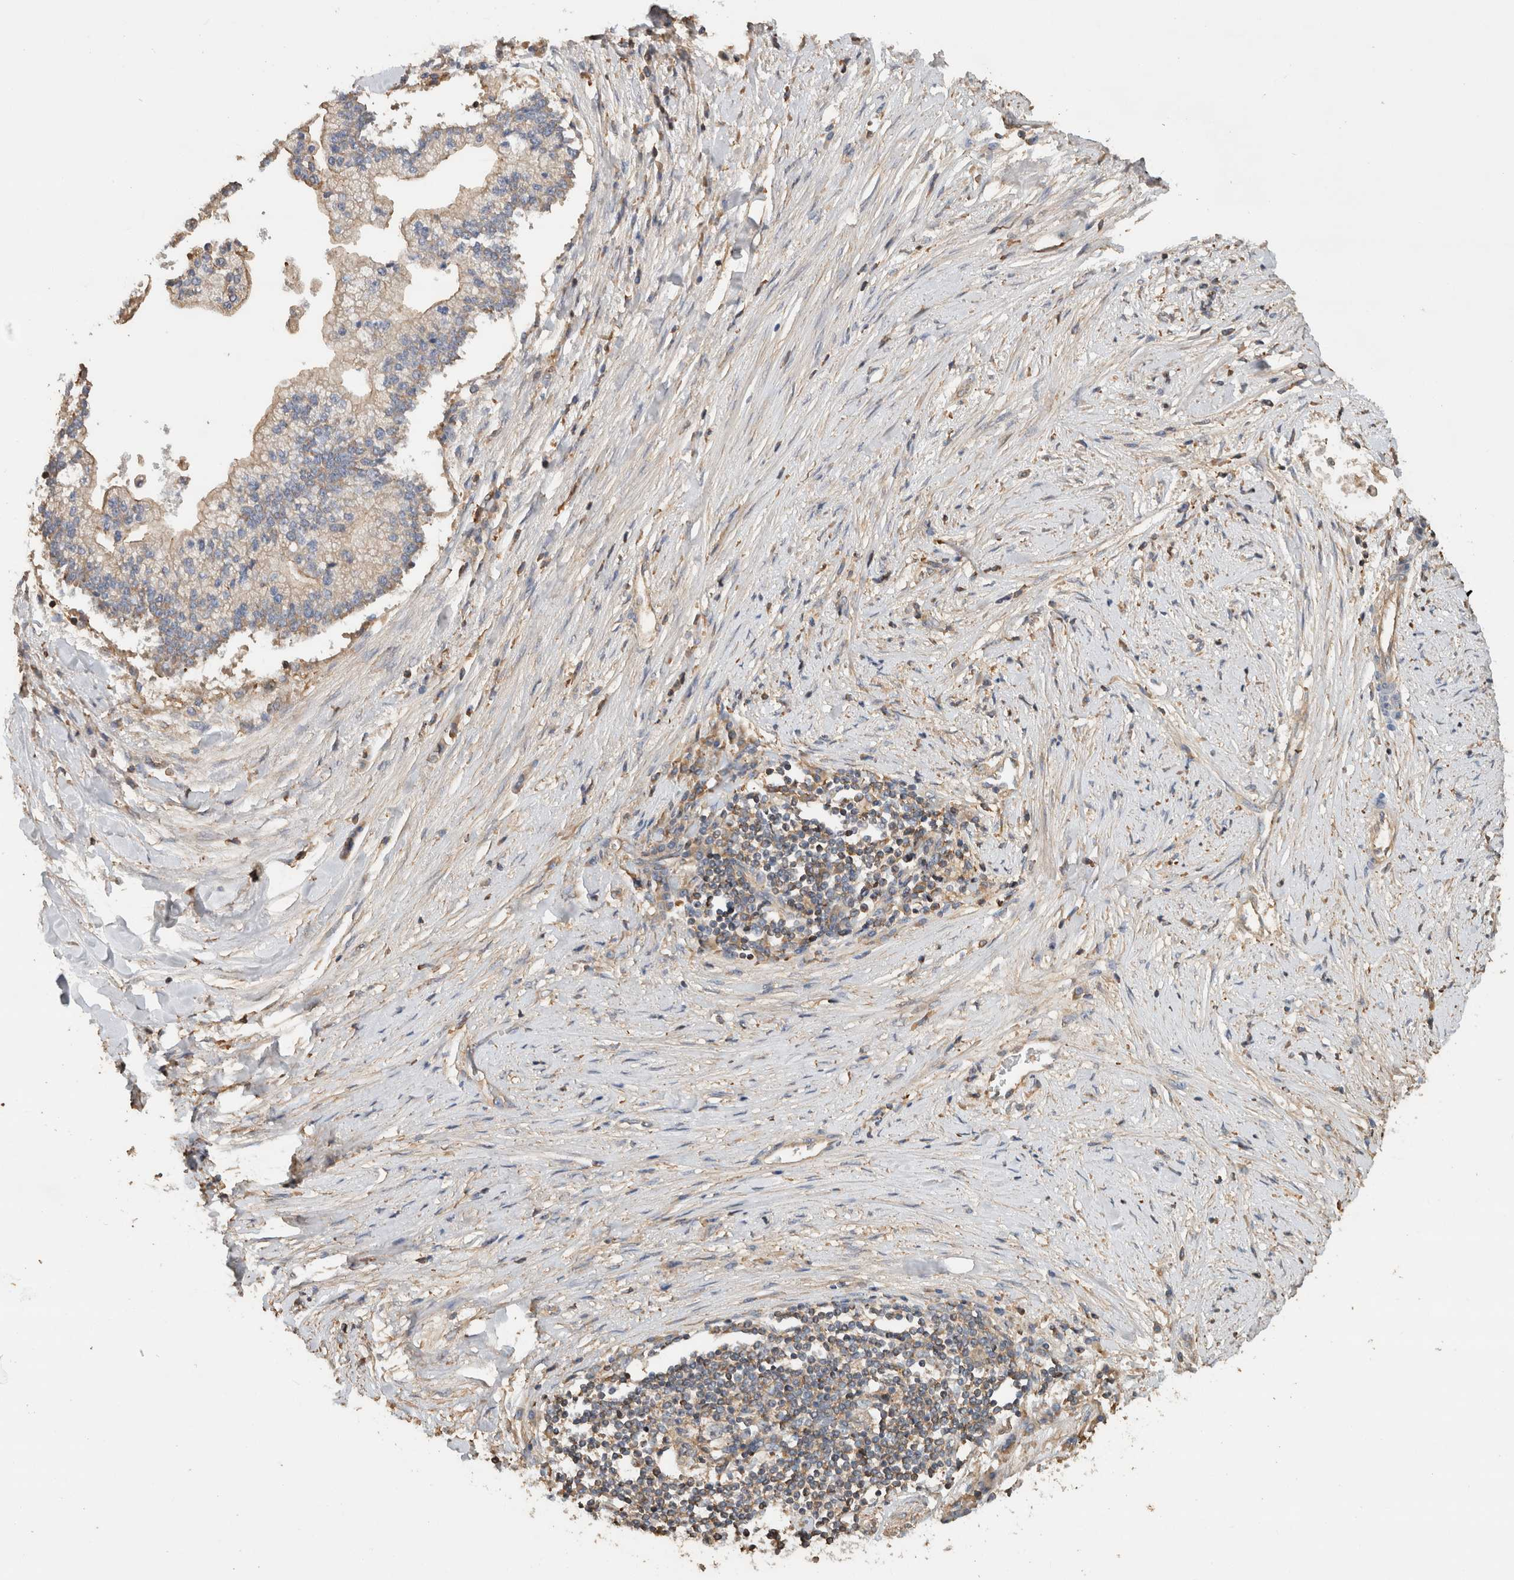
{"staining": {"intensity": "negative", "quantity": "none", "location": "none"}, "tissue": "liver cancer", "cell_type": "Tumor cells", "image_type": "cancer", "snomed": [{"axis": "morphology", "description": "Cholangiocarcinoma"}, {"axis": "topography", "description": "Liver"}], "caption": "Immunohistochemical staining of human liver cancer reveals no significant staining in tumor cells.", "gene": "EIF4G3", "patient": {"sex": "male", "age": 50}}